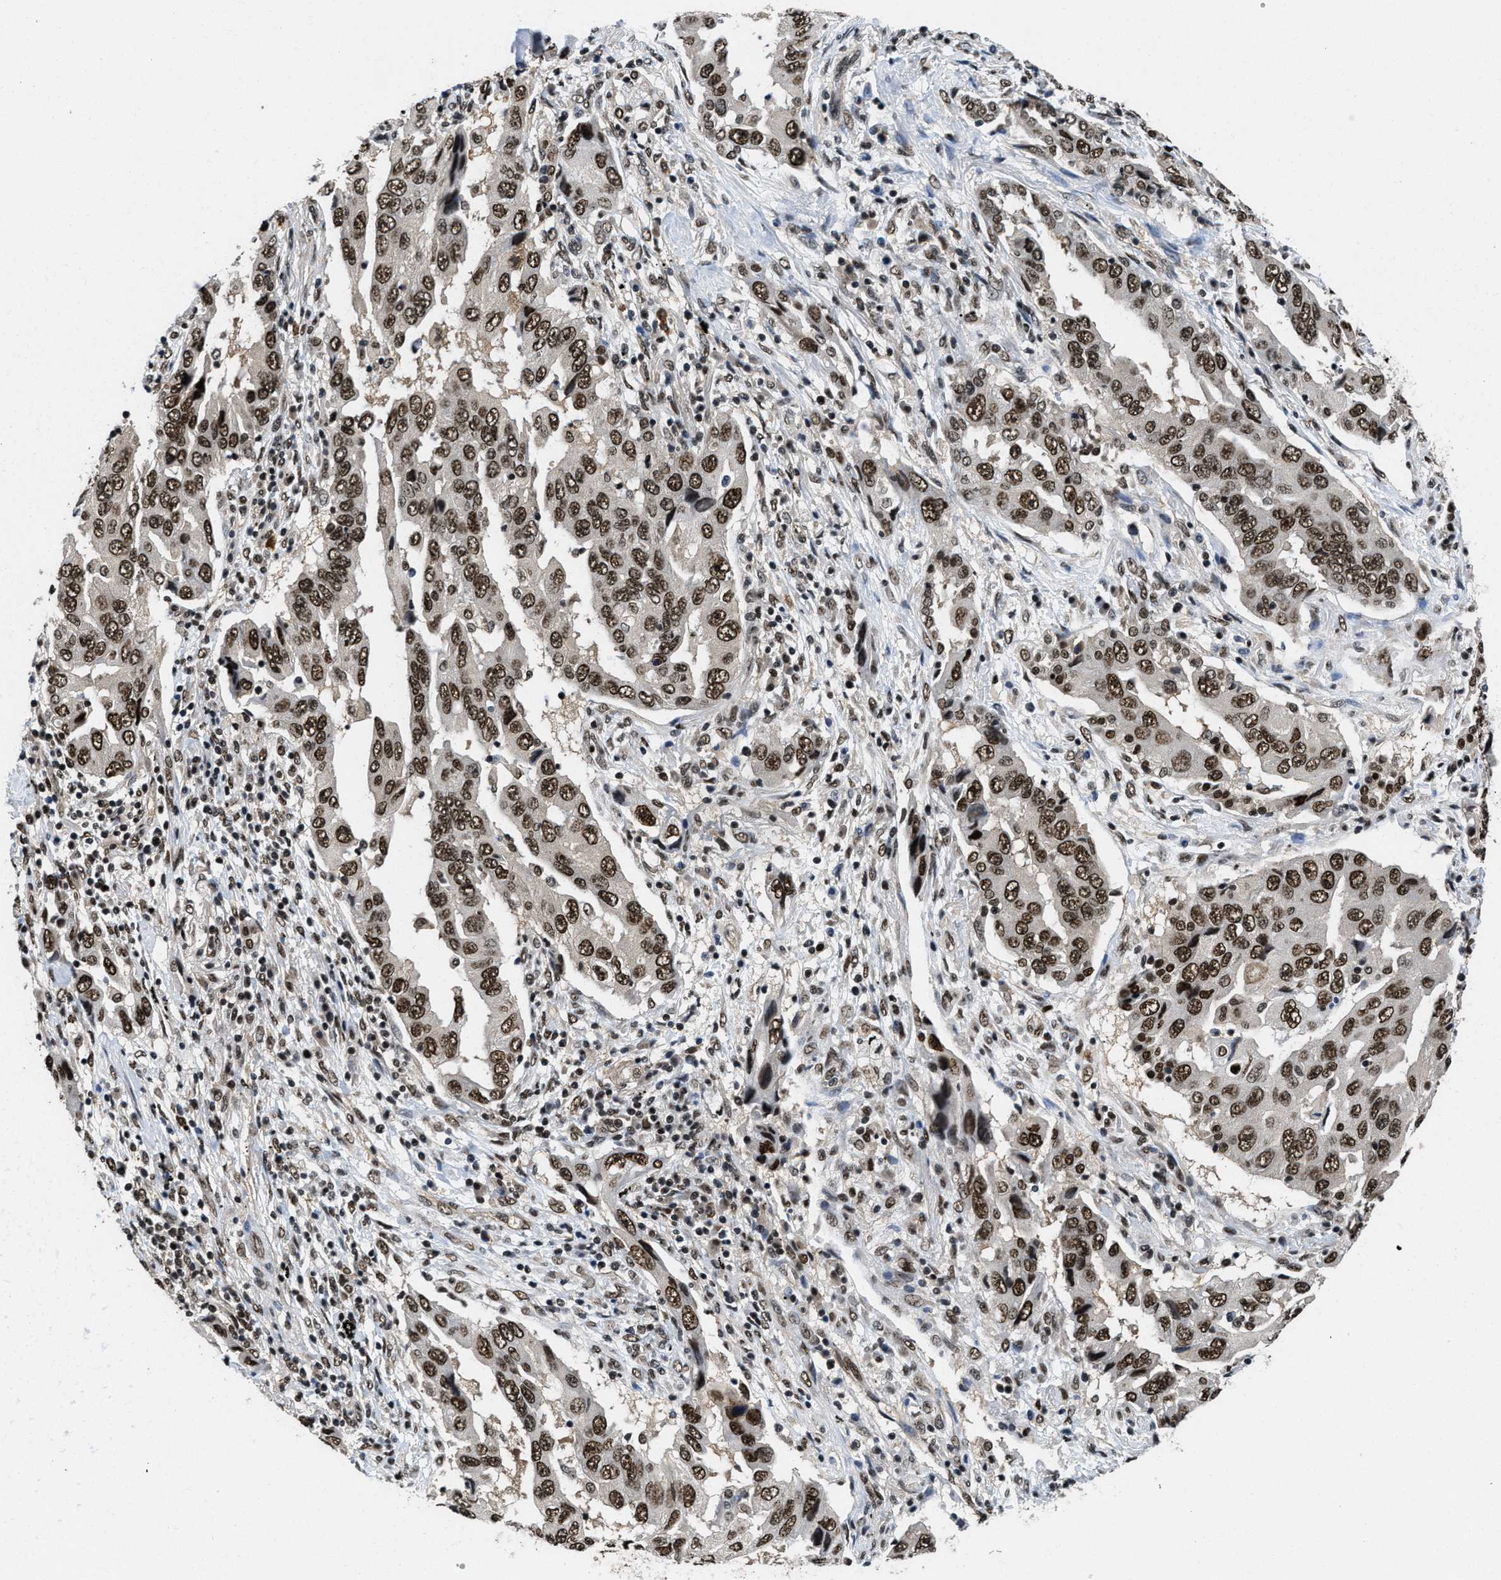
{"staining": {"intensity": "strong", "quantity": ">75%", "location": "nuclear"}, "tissue": "lung cancer", "cell_type": "Tumor cells", "image_type": "cancer", "snomed": [{"axis": "morphology", "description": "Adenocarcinoma, NOS"}, {"axis": "topography", "description": "Lung"}], "caption": "This is a micrograph of immunohistochemistry staining of lung cancer (adenocarcinoma), which shows strong expression in the nuclear of tumor cells.", "gene": "SAFB", "patient": {"sex": "female", "age": 65}}